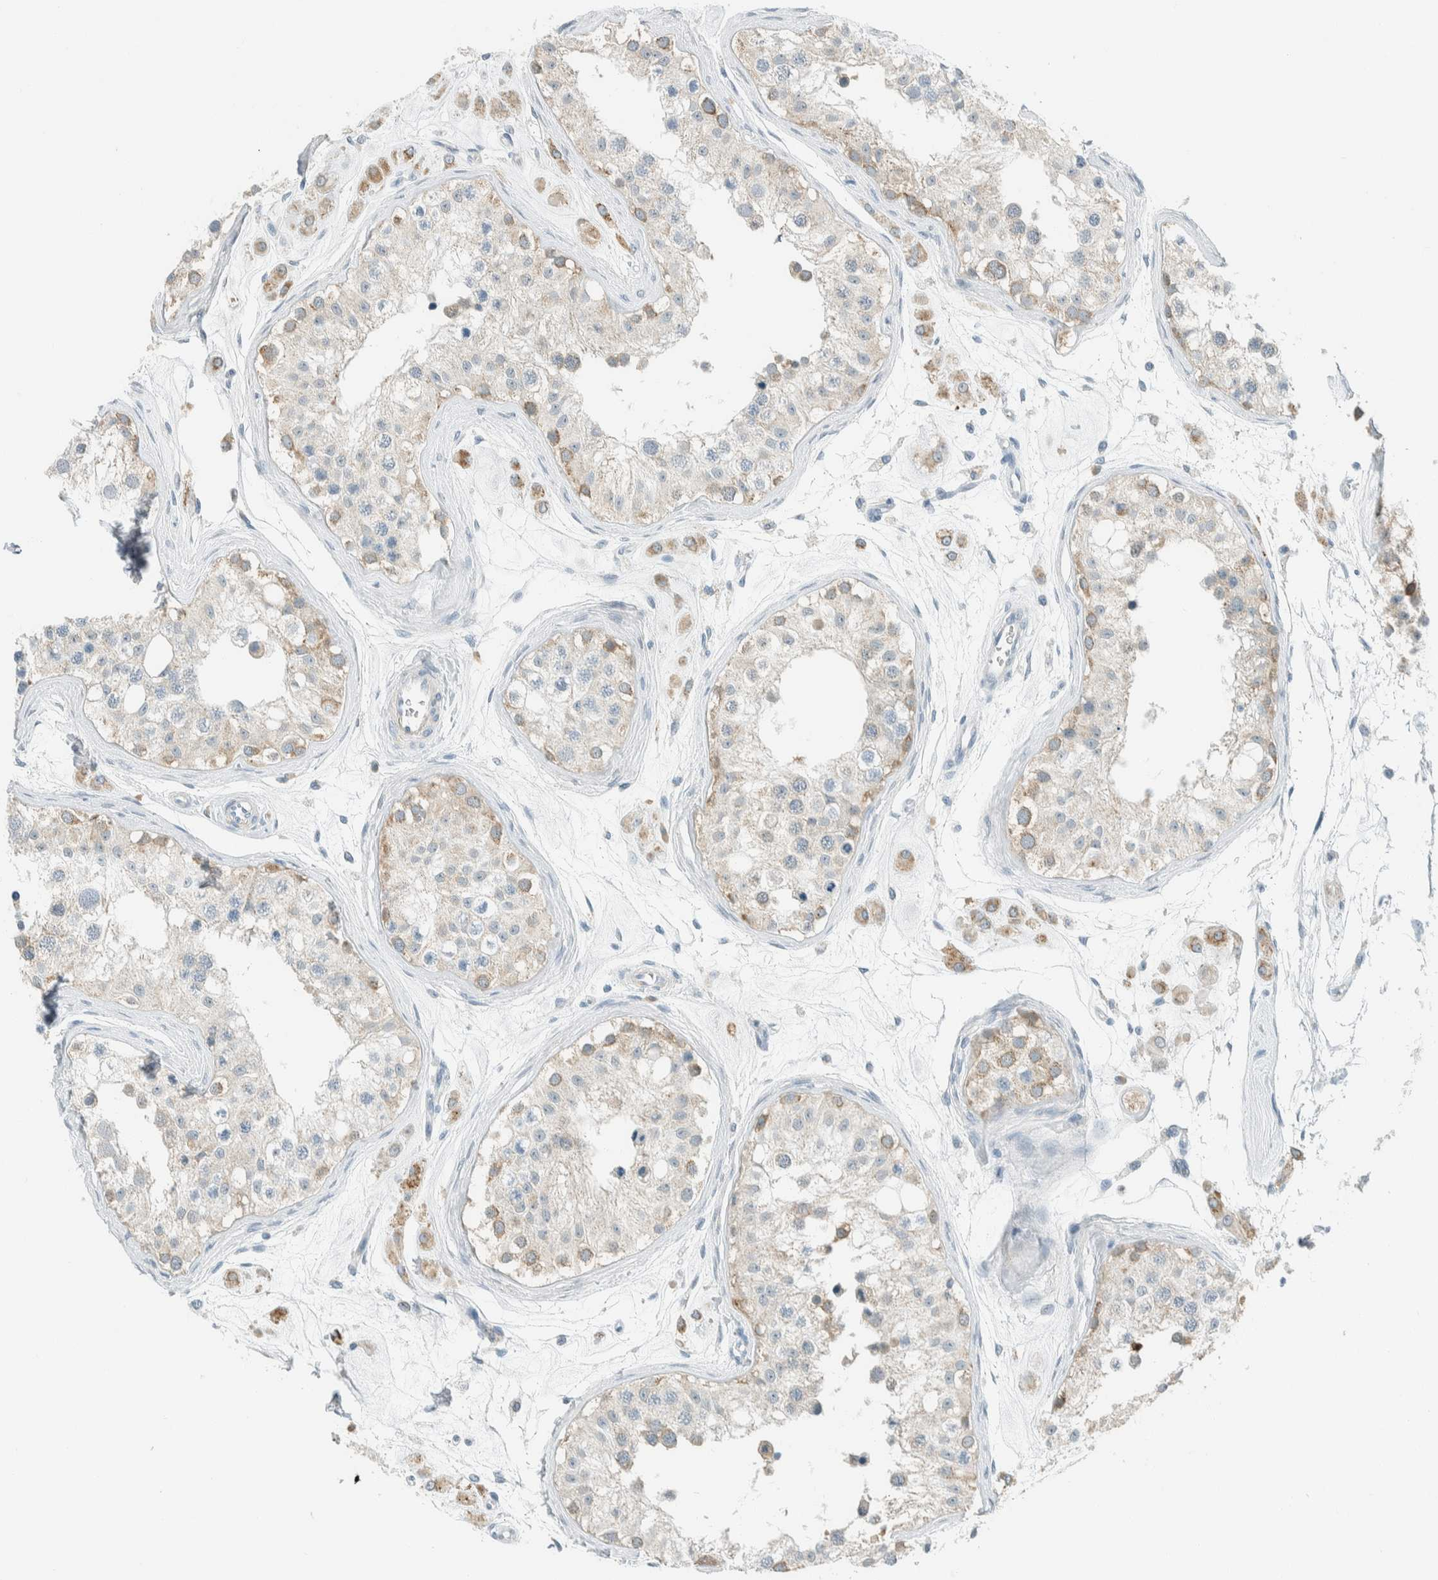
{"staining": {"intensity": "moderate", "quantity": "25%-75%", "location": "cytoplasmic/membranous"}, "tissue": "testis", "cell_type": "Cells in seminiferous ducts", "image_type": "normal", "snomed": [{"axis": "morphology", "description": "Normal tissue, NOS"}, {"axis": "morphology", "description": "Adenocarcinoma, metastatic, NOS"}, {"axis": "topography", "description": "Testis"}], "caption": "Immunohistochemistry (DAB (3,3'-diaminobenzidine)) staining of benign testis displays moderate cytoplasmic/membranous protein staining in about 25%-75% of cells in seminiferous ducts. (brown staining indicates protein expression, while blue staining denotes nuclei).", "gene": "AARSD1", "patient": {"sex": "male", "age": 26}}